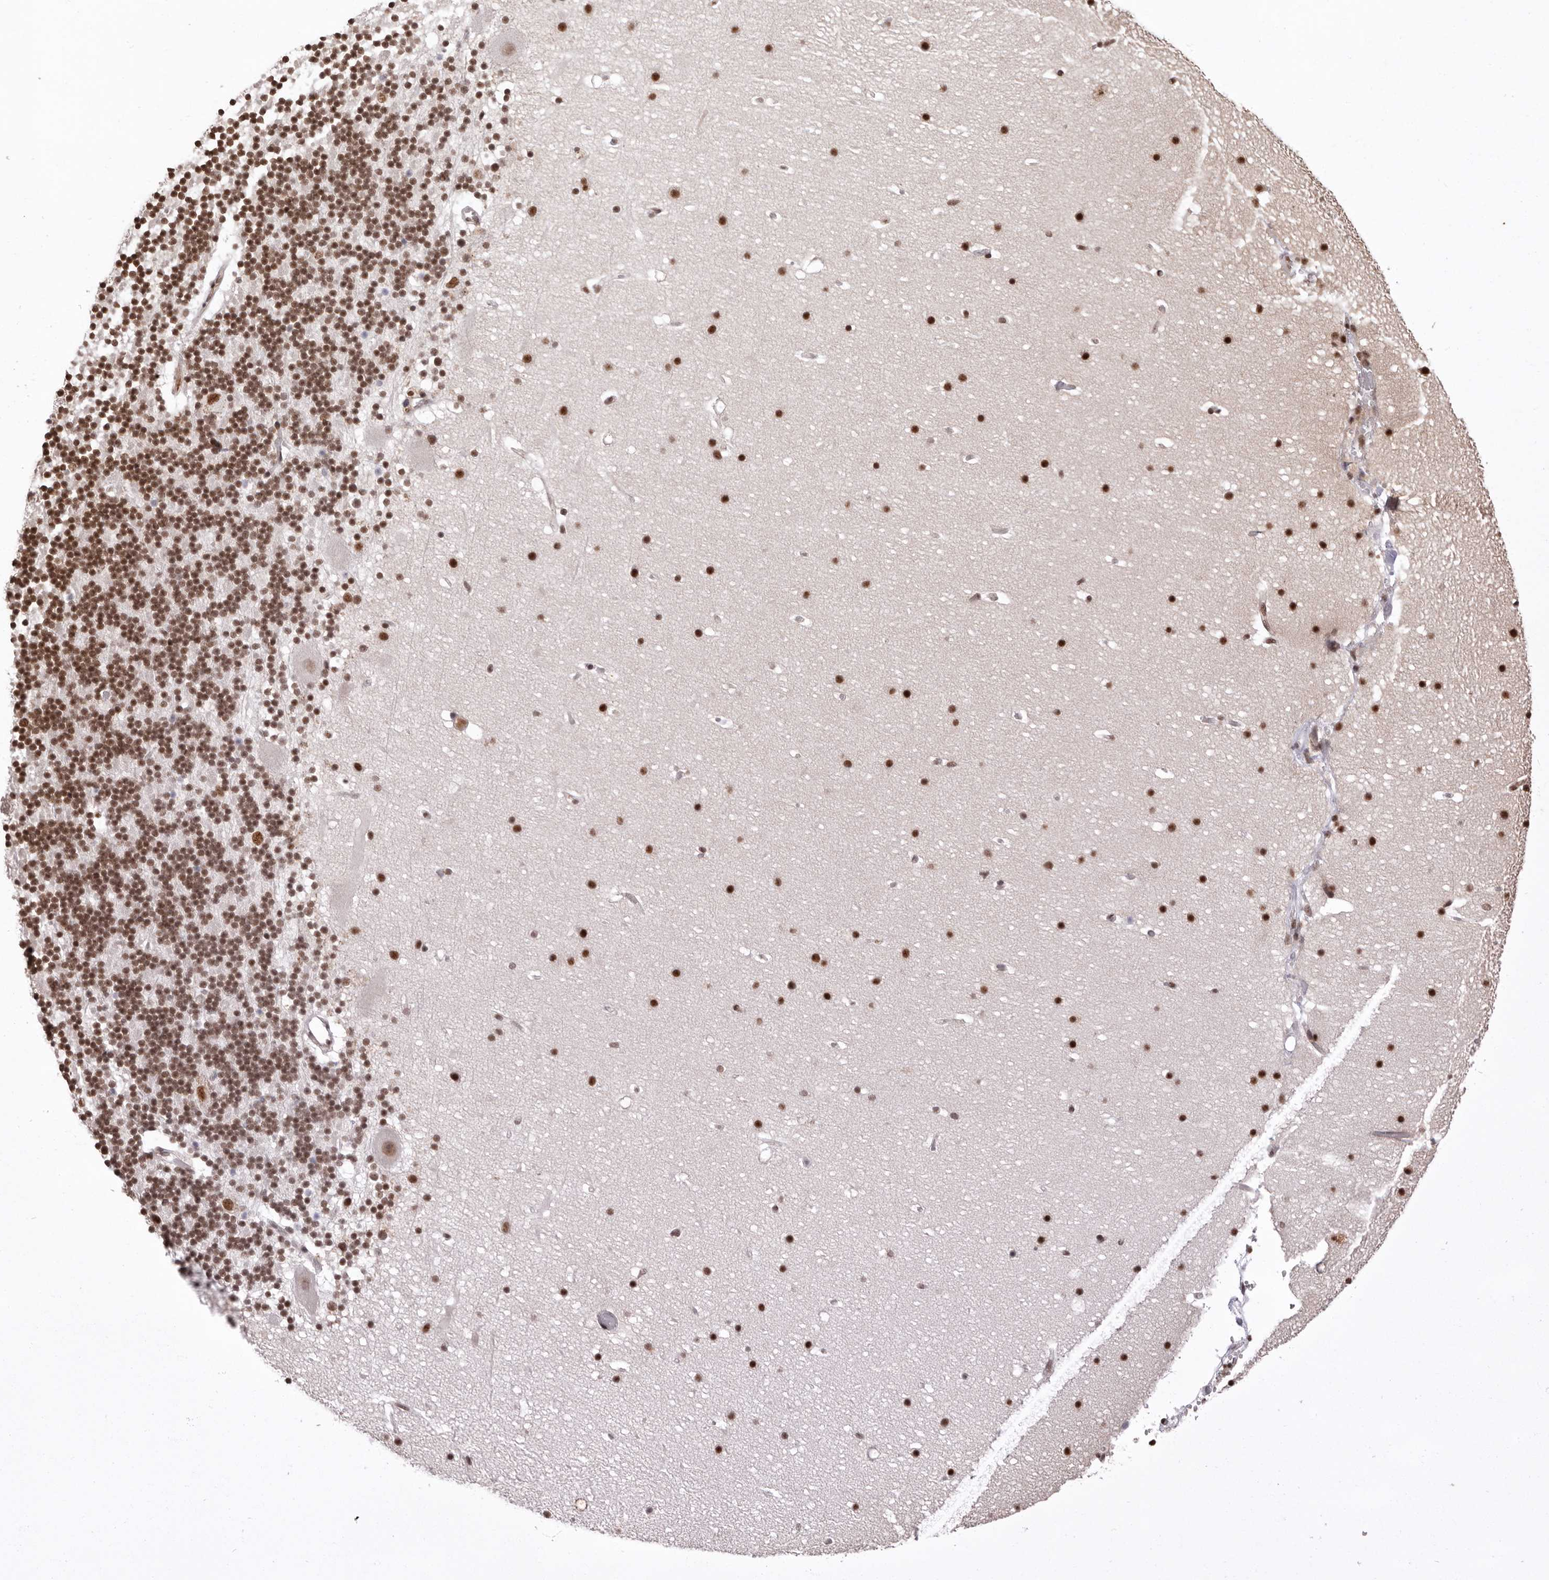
{"staining": {"intensity": "strong", "quantity": "25%-75%", "location": "nuclear"}, "tissue": "cerebellum", "cell_type": "Cells in granular layer", "image_type": "normal", "snomed": [{"axis": "morphology", "description": "Normal tissue, NOS"}, {"axis": "topography", "description": "Cerebellum"}], "caption": "A brown stain shows strong nuclear positivity of a protein in cells in granular layer of unremarkable cerebellum. (brown staining indicates protein expression, while blue staining denotes nuclei).", "gene": "CHTOP", "patient": {"sex": "male", "age": 57}}